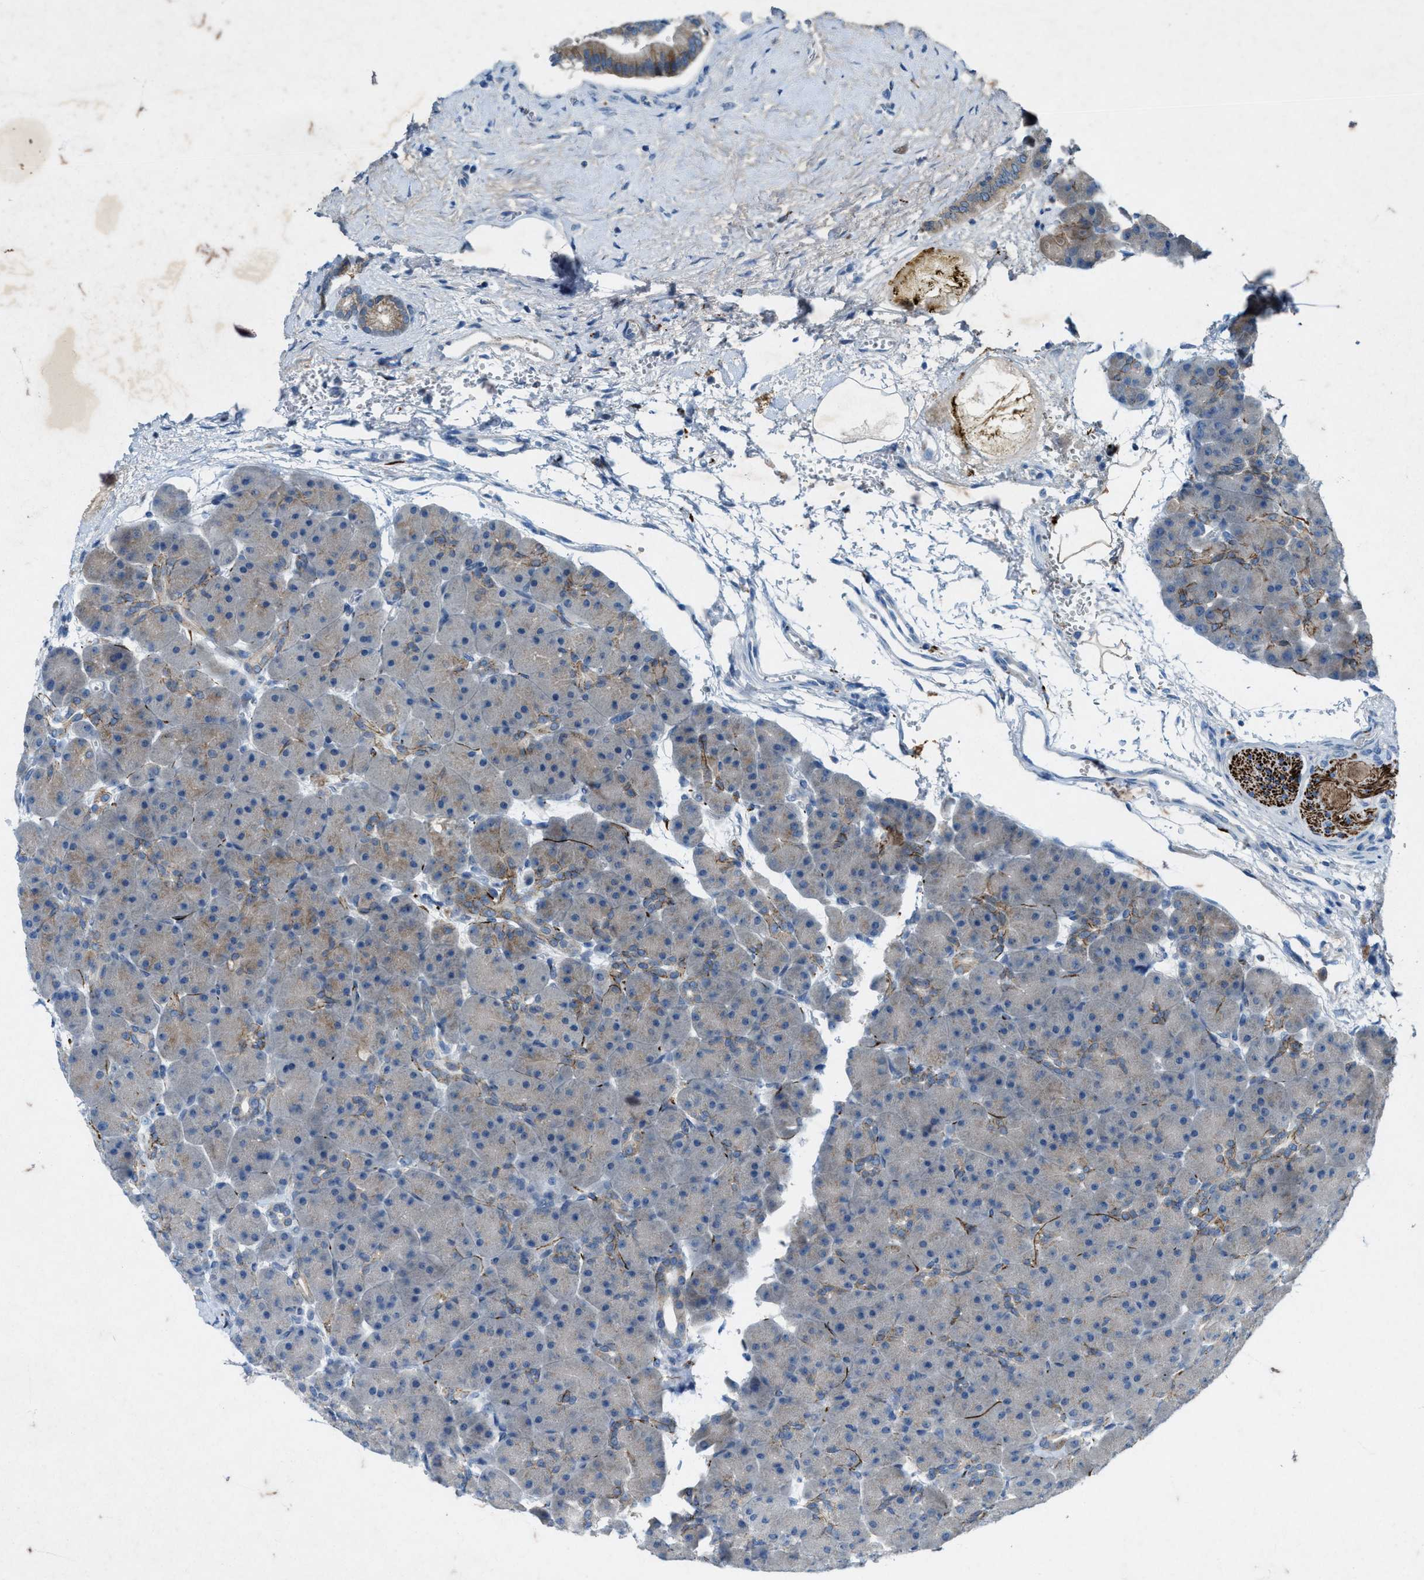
{"staining": {"intensity": "moderate", "quantity": "<25%", "location": "cytoplasmic/membranous"}, "tissue": "pancreas", "cell_type": "Exocrine glandular cells", "image_type": "normal", "snomed": [{"axis": "morphology", "description": "Normal tissue, NOS"}, {"axis": "topography", "description": "Pancreas"}], "caption": "Protein staining shows moderate cytoplasmic/membranous positivity in approximately <25% of exocrine glandular cells in benign pancreas. The staining is performed using DAB (3,3'-diaminobenzidine) brown chromogen to label protein expression. The nuclei are counter-stained blue using hematoxylin.", "gene": "URGCP", "patient": {"sex": "male", "age": 66}}